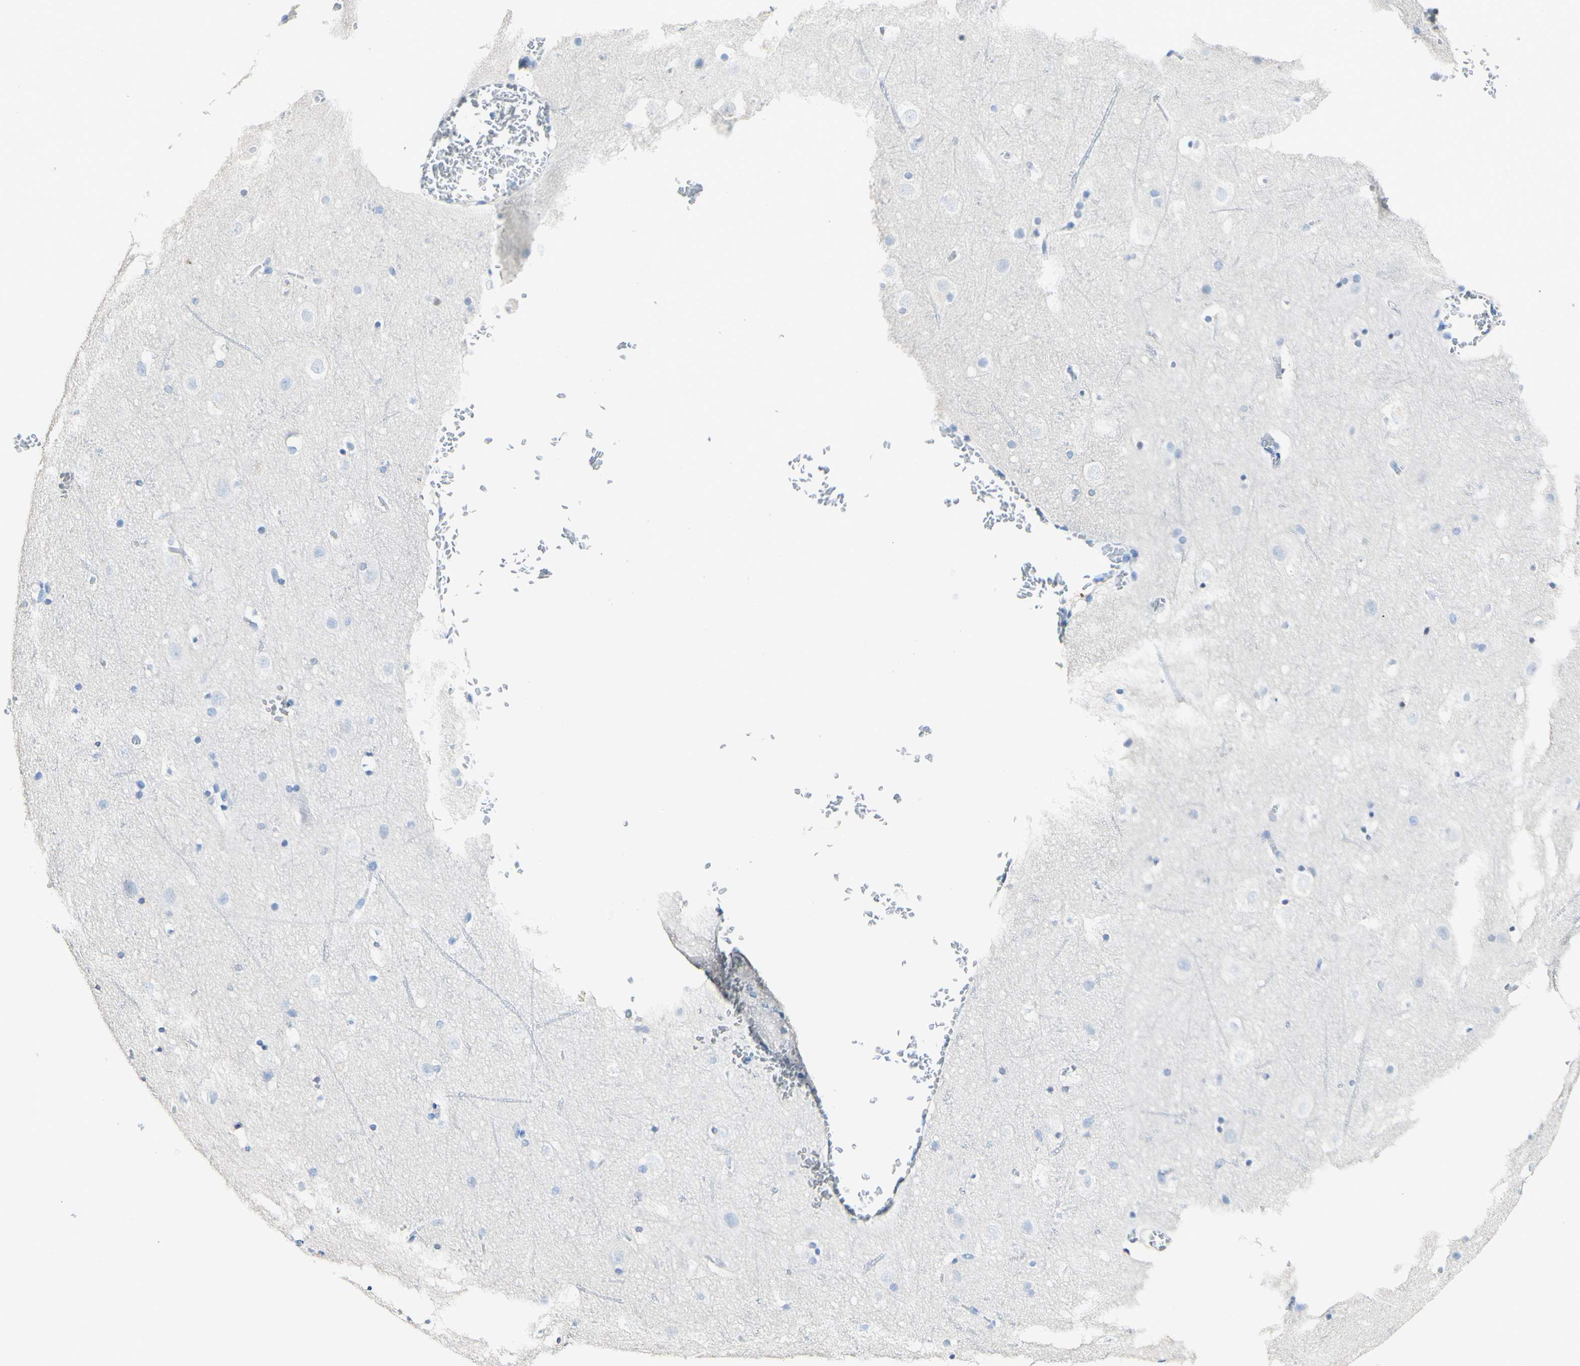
{"staining": {"intensity": "negative", "quantity": "none", "location": "none"}, "tissue": "cerebral cortex", "cell_type": "Endothelial cells", "image_type": "normal", "snomed": [{"axis": "morphology", "description": "Normal tissue, NOS"}, {"axis": "topography", "description": "Cerebral cortex"}], "caption": "Image shows no protein expression in endothelial cells of normal cerebral cortex. (Brightfield microscopy of DAB immunohistochemistry at high magnification).", "gene": "DSC2", "patient": {"sex": "male", "age": 45}}